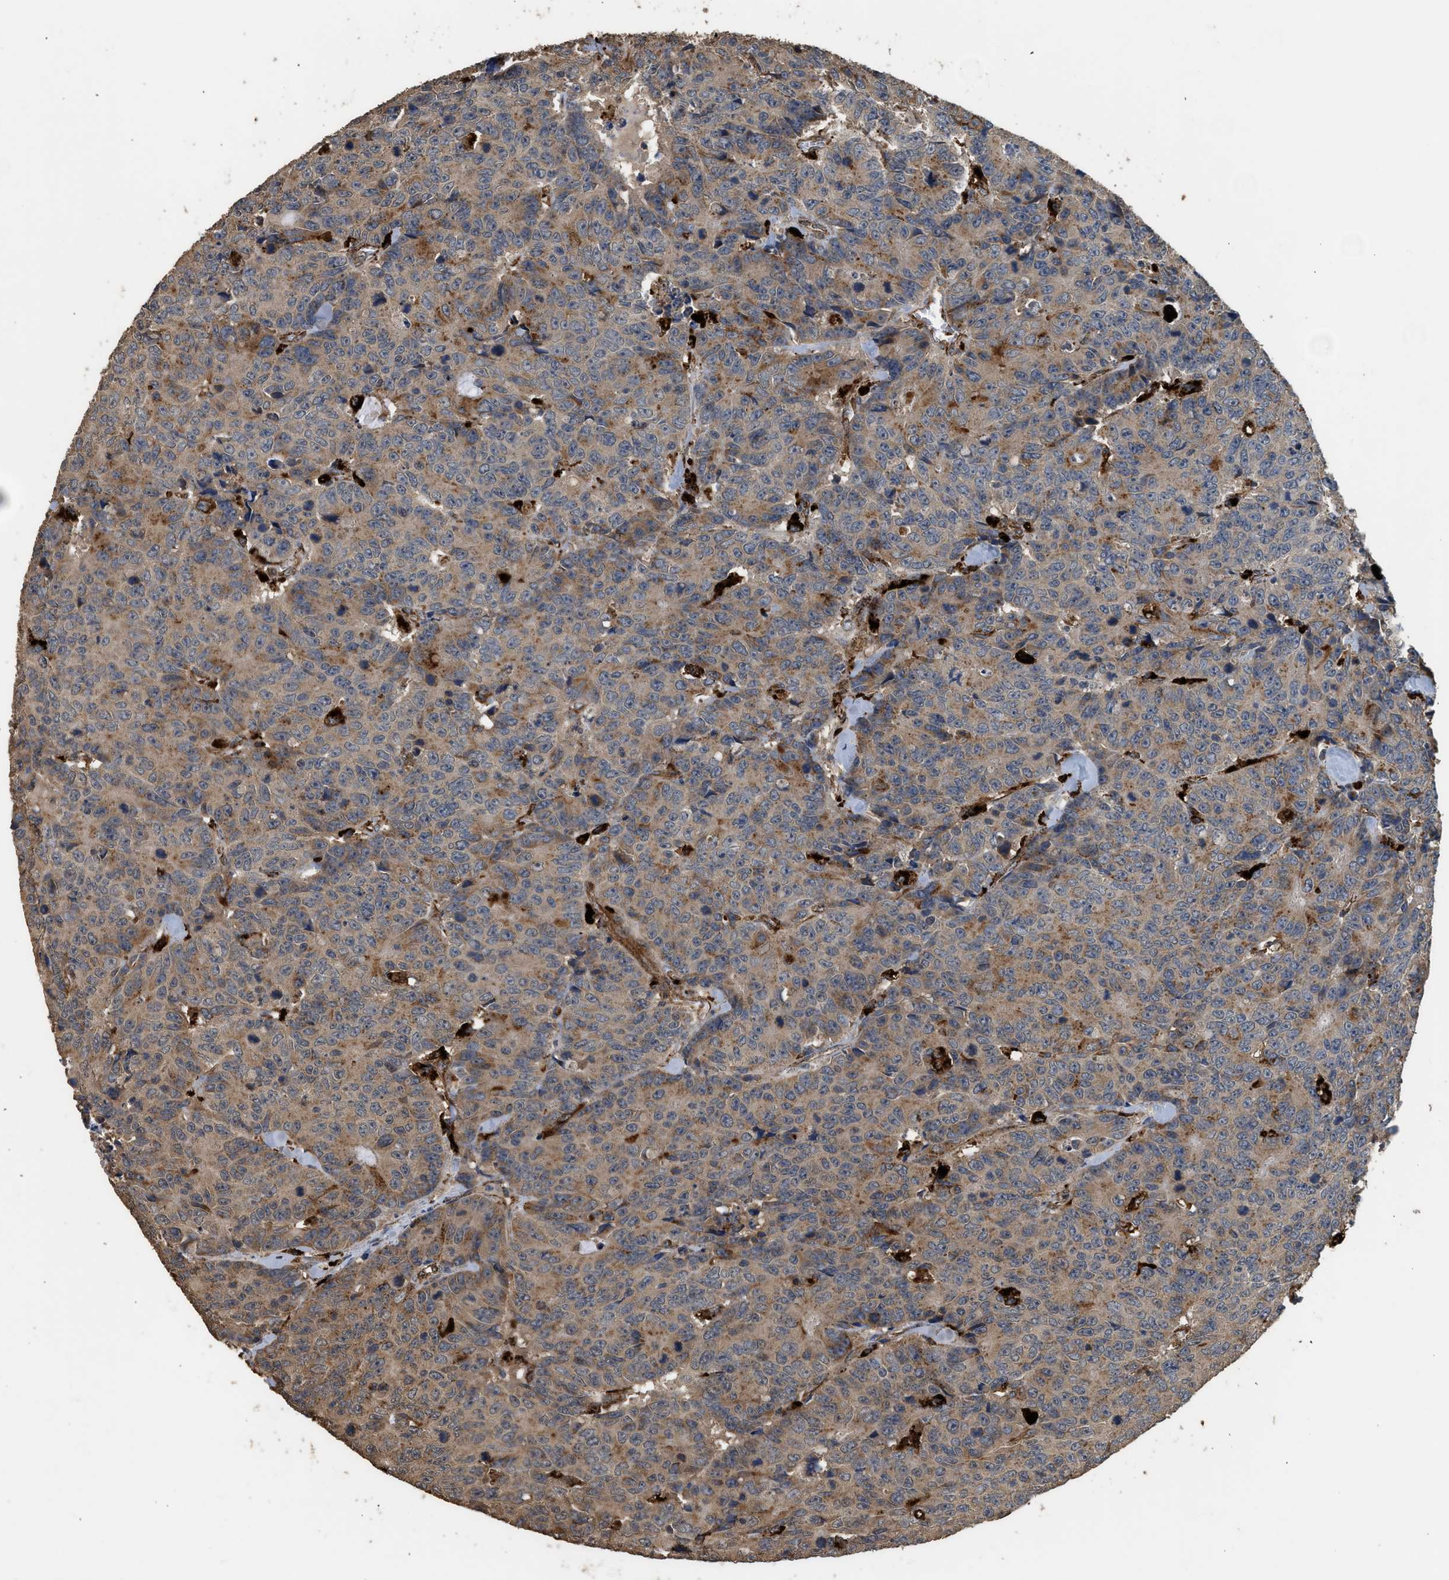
{"staining": {"intensity": "moderate", "quantity": ">75%", "location": "cytoplasmic/membranous"}, "tissue": "colorectal cancer", "cell_type": "Tumor cells", "image_type": "cancer", "snomed": [{"axis": "morphology", "description": "Adenocarcinoma, NOS"}, {"axis": "topography", "description": "Colon"}], "caption": "Immunohistochemical staining of human colorectal cancer (adenocarcinoma) displays medium levels of moderate cytoplasmic/membranous protein expression in about >75% of tumor cells.", "gene": "CTSV", "patient": {"sex": "female", "age": 86}}